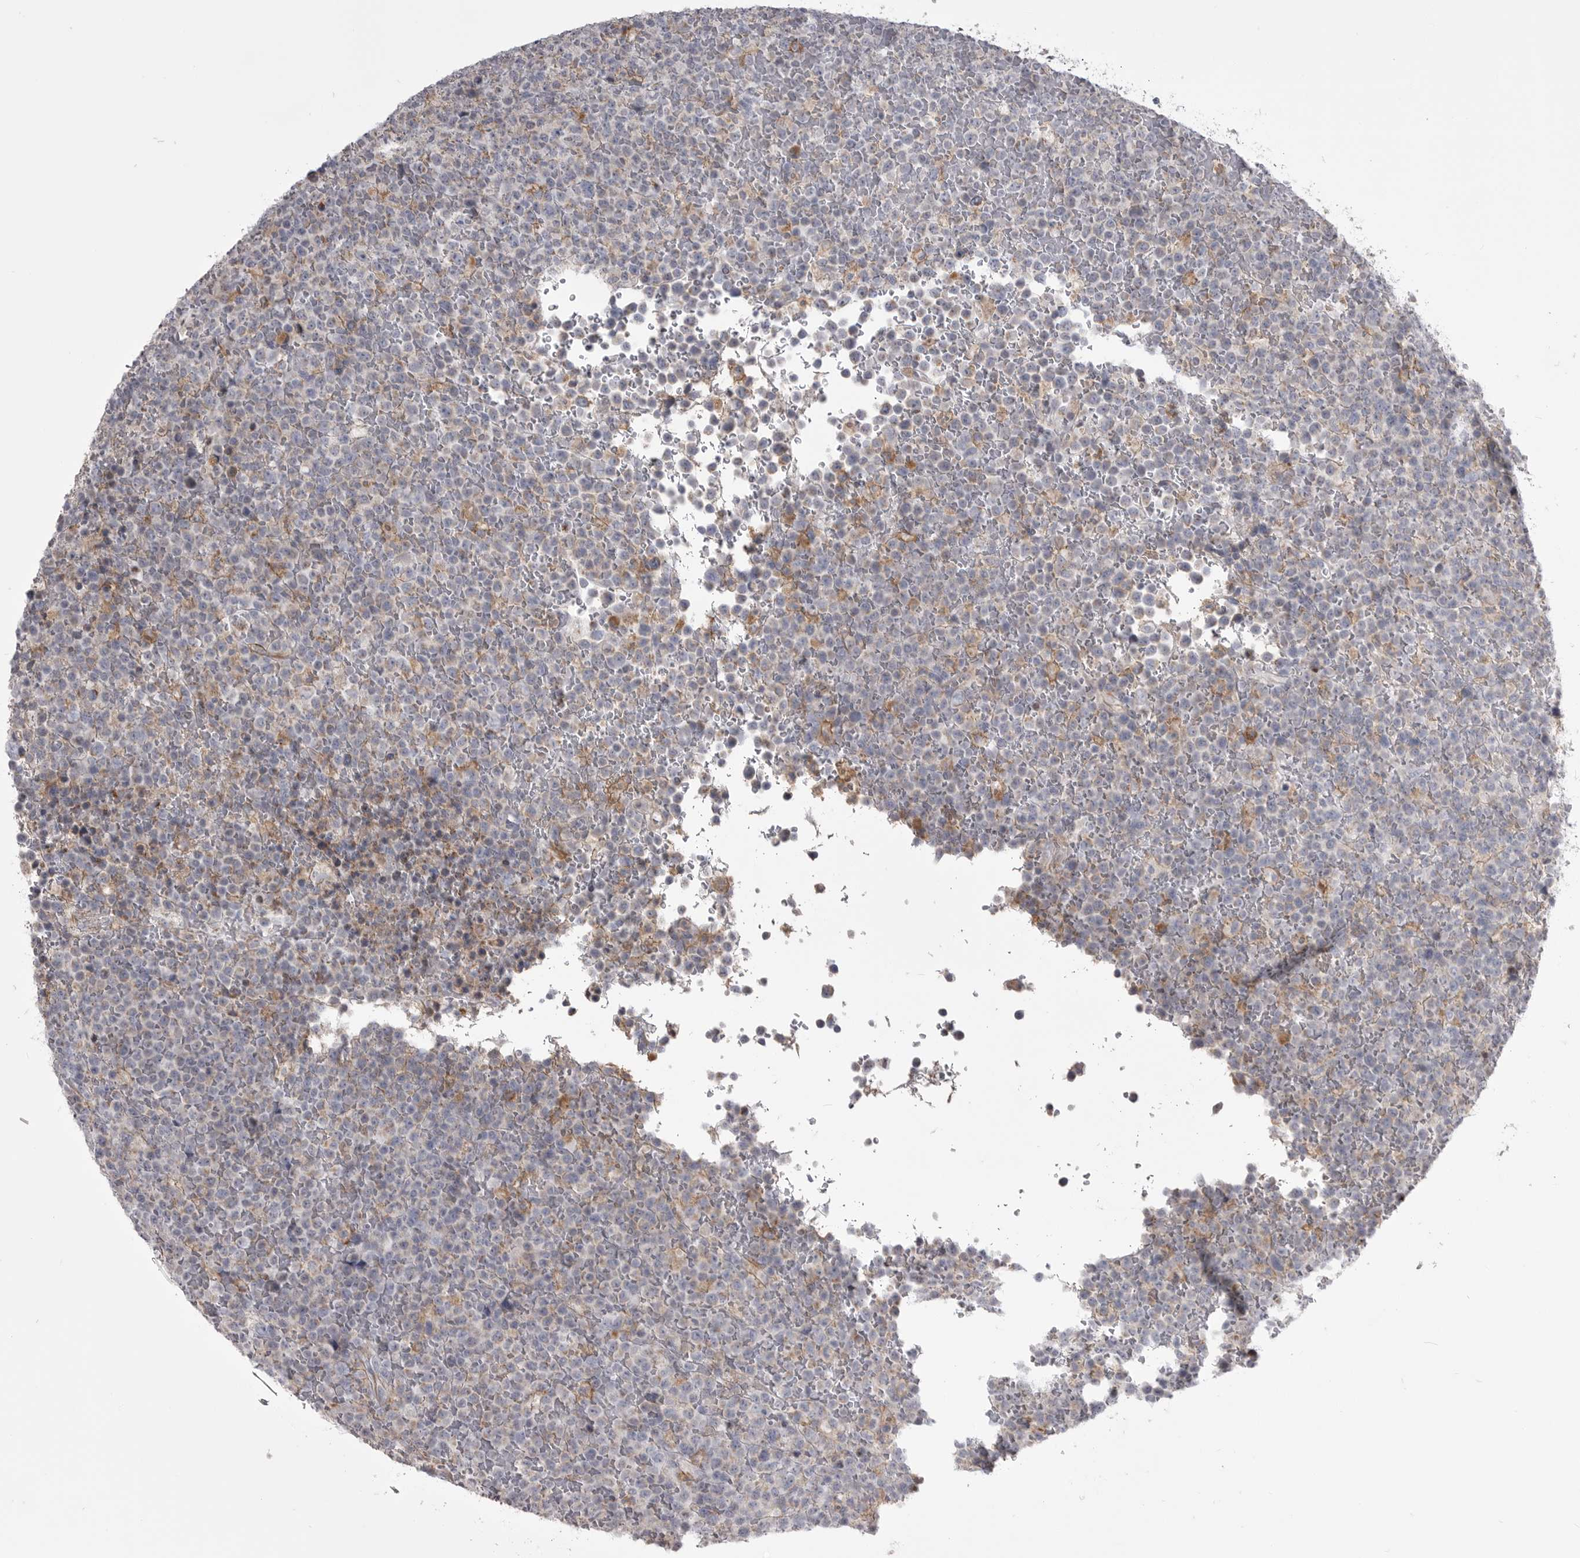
{"staining": {"intensity": "weak", "quantity": "<25%", "location": "cytoplasmic/membranous"}, "tissue": "lymphoma", "cell_type": "Tumor cells", "image_type": "cancer", "snomed": [{"axis": "morphology", "description": "Malignant lymphoma, non-Hodgkin's type, High grade"}, {"axis": "topography", "description": "Lymph node"}], "caption": "Malignant lymphoma, non-Hodgkin's type (high-grade) was stained to show a protein in brown. There is no significant expression in tumor cells. (DAB (3,3'-diaminobenzidine) immunohistochemistry, high magnification).", "gene": "OPLAH", "patient": {"sex": "male", "age": 13}}